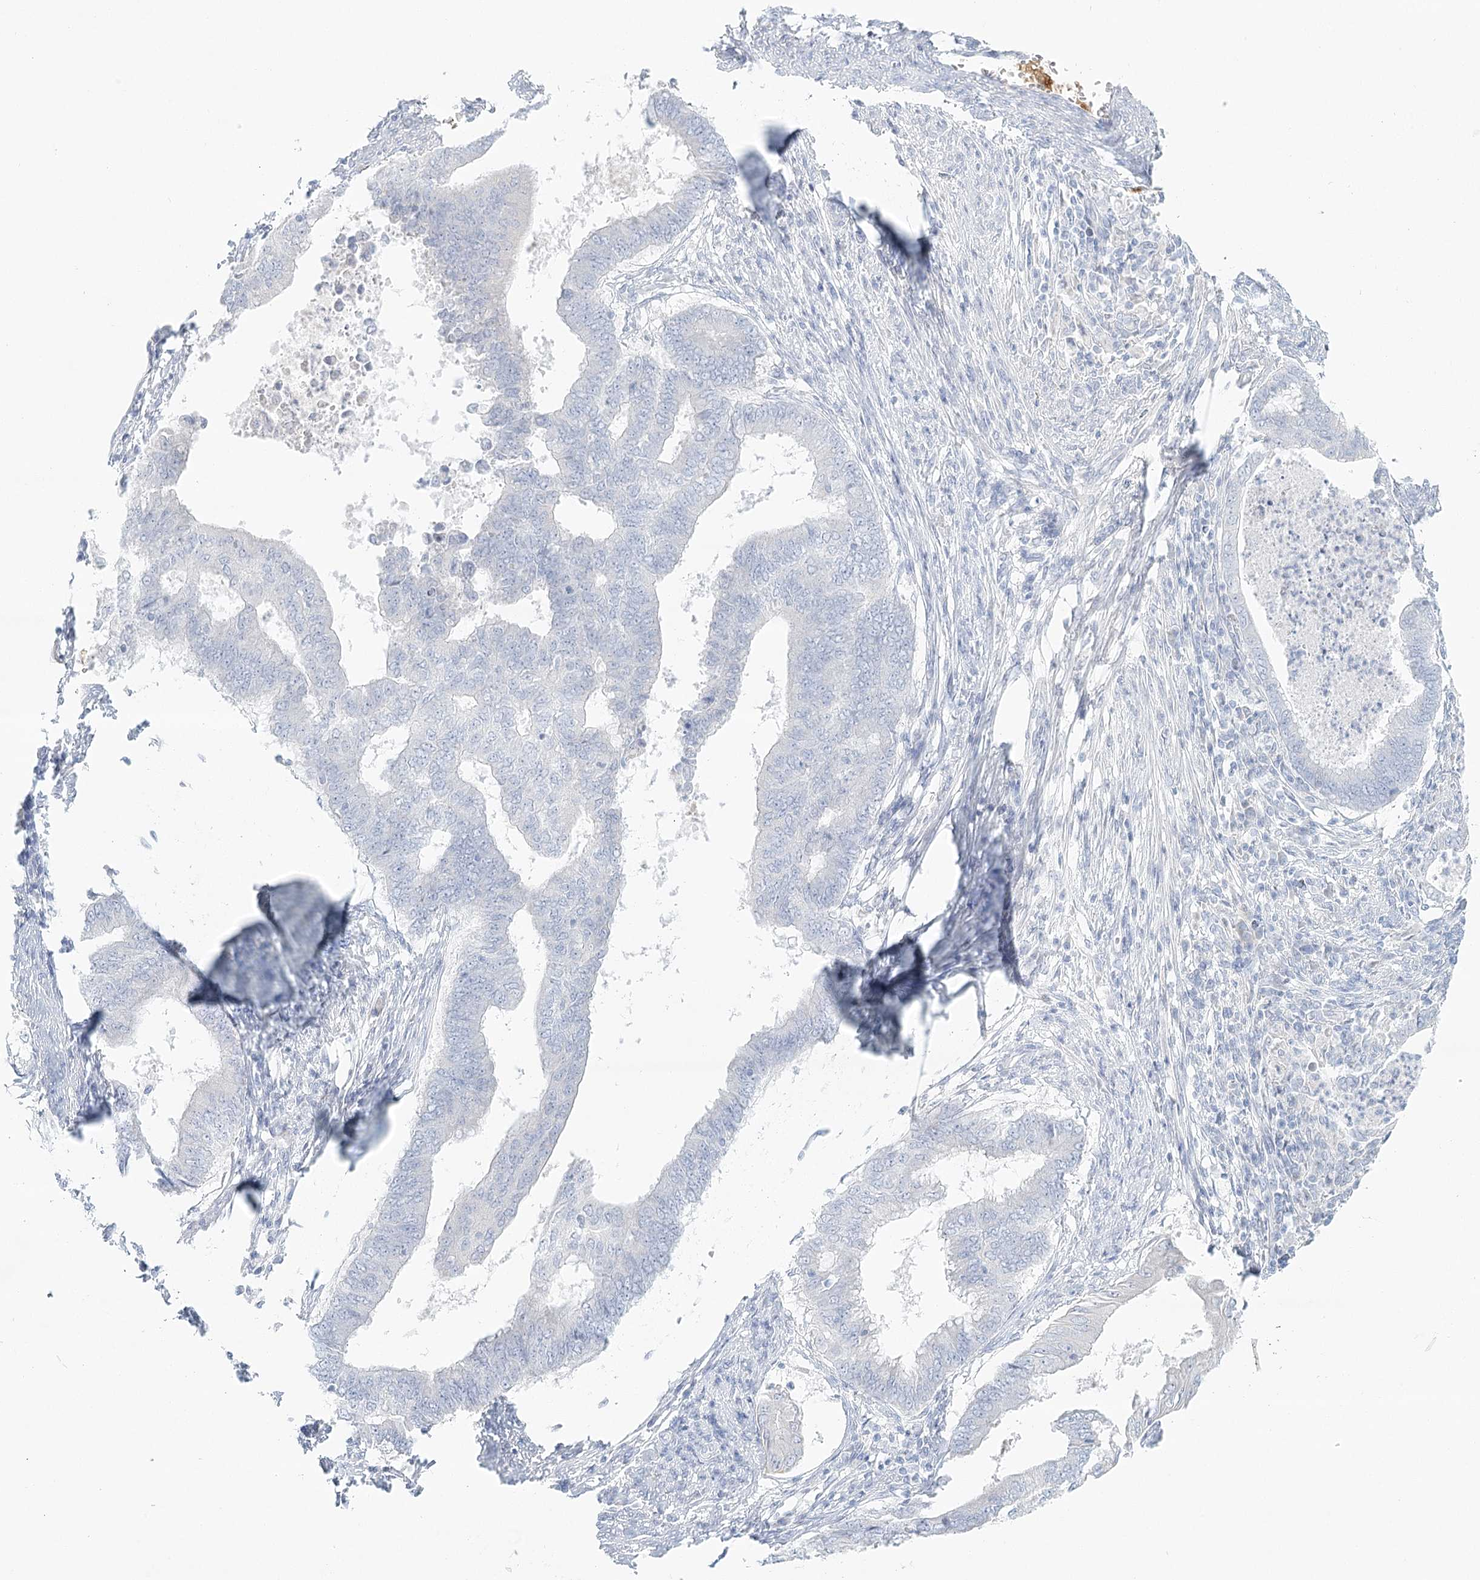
{"staining": {"intensity": "negative", "quantity": "none", "location": "none"}, "tissue": "endometrial cancer", "cell_type": "Tumor cells", "image_type": "cancer", "snomed": [{"axis": "morphology", "description": "Polyp, NOS"}, {"axis": "morphology", "description": "Adenocarcinoma, NOS"}, {"axis": "morphology", "description": "Adenoma, NOS"}, {"axis": "topography", "description": "Endometrium"}], "caption": "Human adenoma (endometrial) stained for a protein using immunohistochemistry (IHC) displays no expression in tumor cells.", "gene": "DMGDH", "patient": {"sex": "female", "age": 79}}